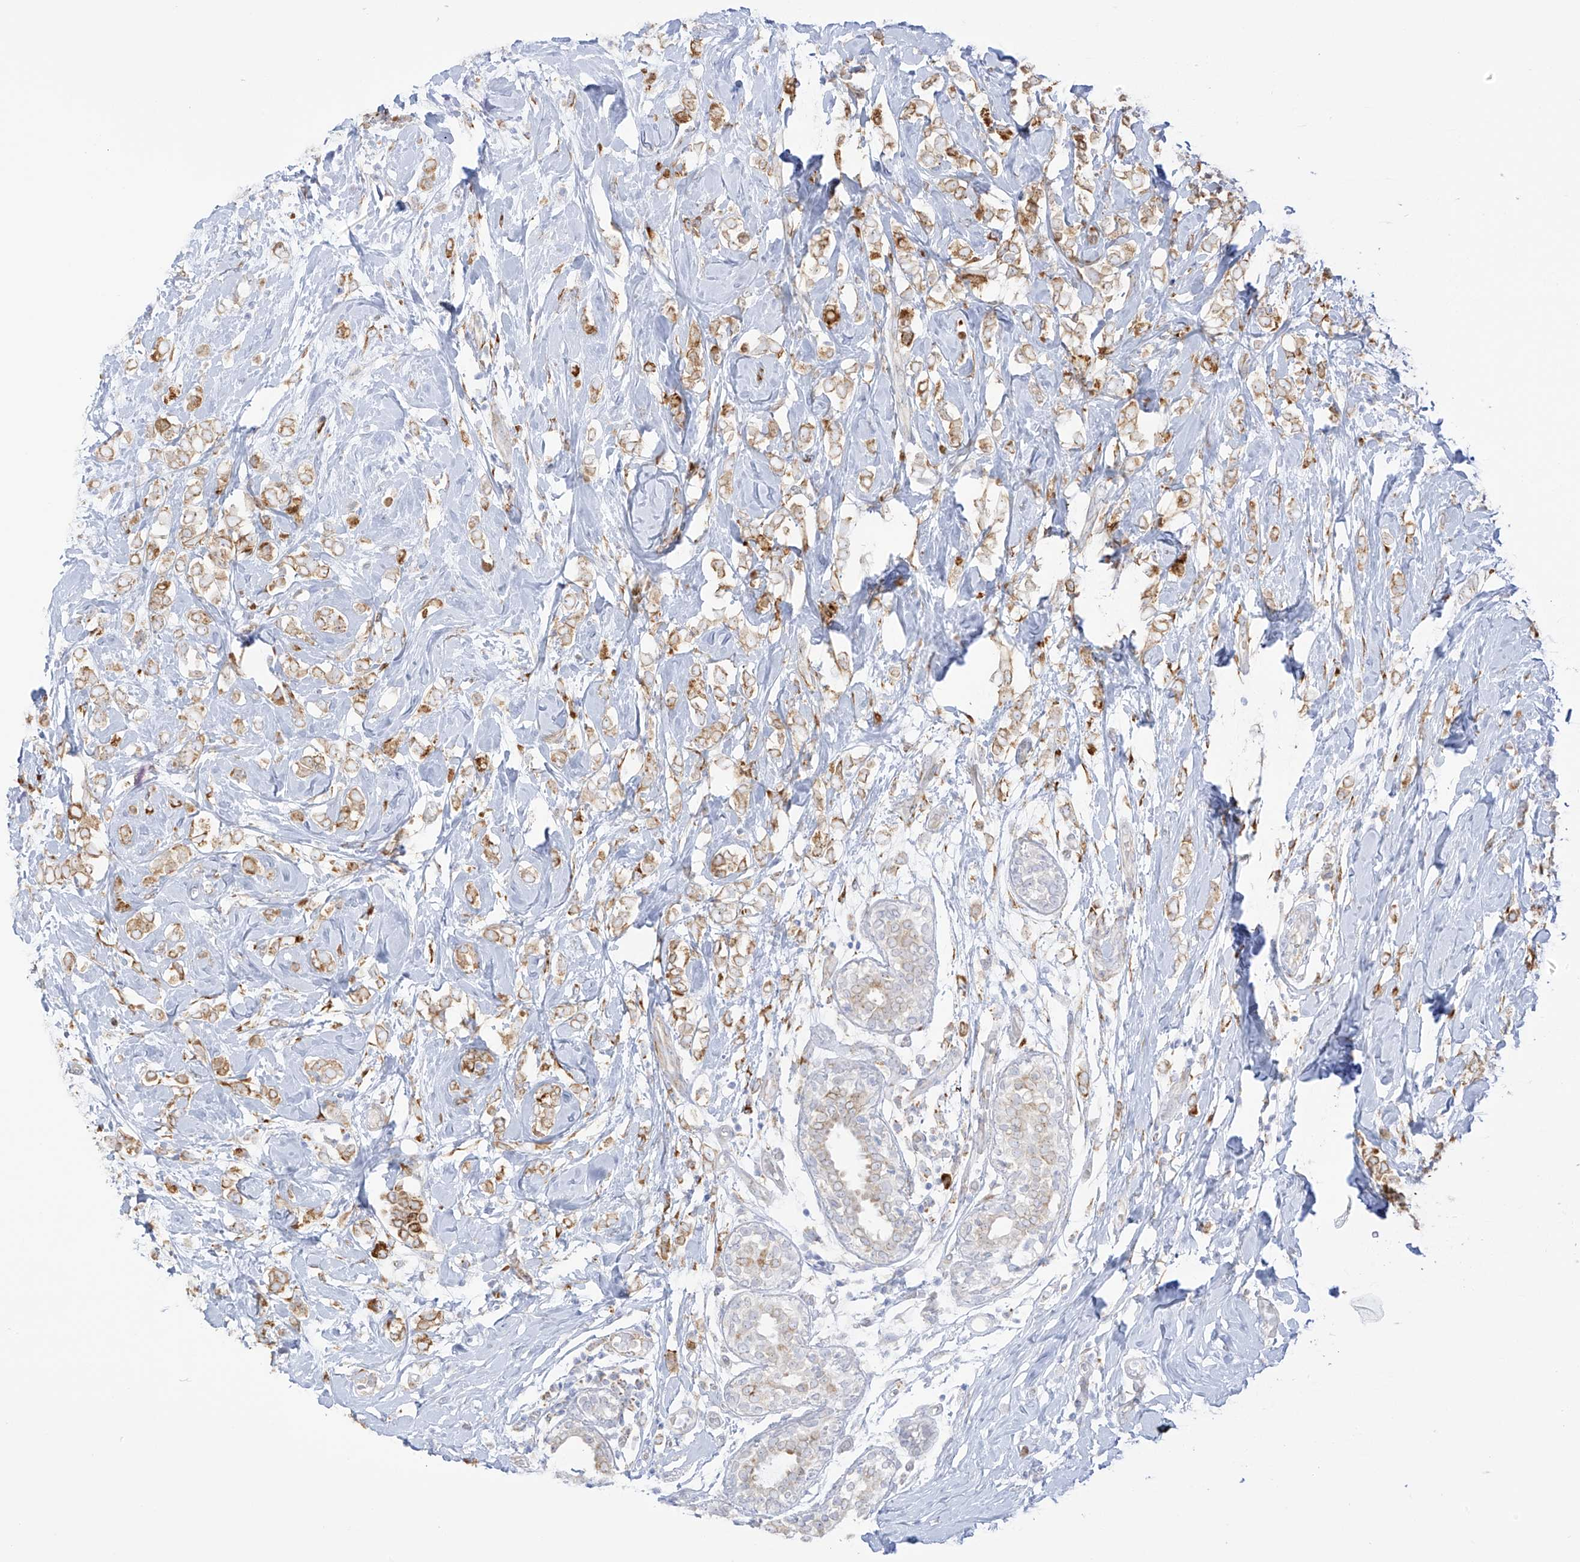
{"staining": {"intensity": "moderate", "quantity": "25%-75%", "location": "cytoplasmic/membranous"}, "tissue": "breast cancer", "cell_type": "Tumor cells", "image_type": "cancer", "snomed": [{"axis": "morphology", "description": "Normal tissue, NOS"}, {"axis": "morphology", "description": "Lobular carcinoma"}, {"axis": "topography", "description": "Breast"}], "caption": "IHC of breast lobular carcinoma displays medium levels of moderate cytoplasmic/membranous expression in about 25%-75% of tumor cells.", "gene": "LRRC59", "patient": {"sex": "female", "age": 47}}